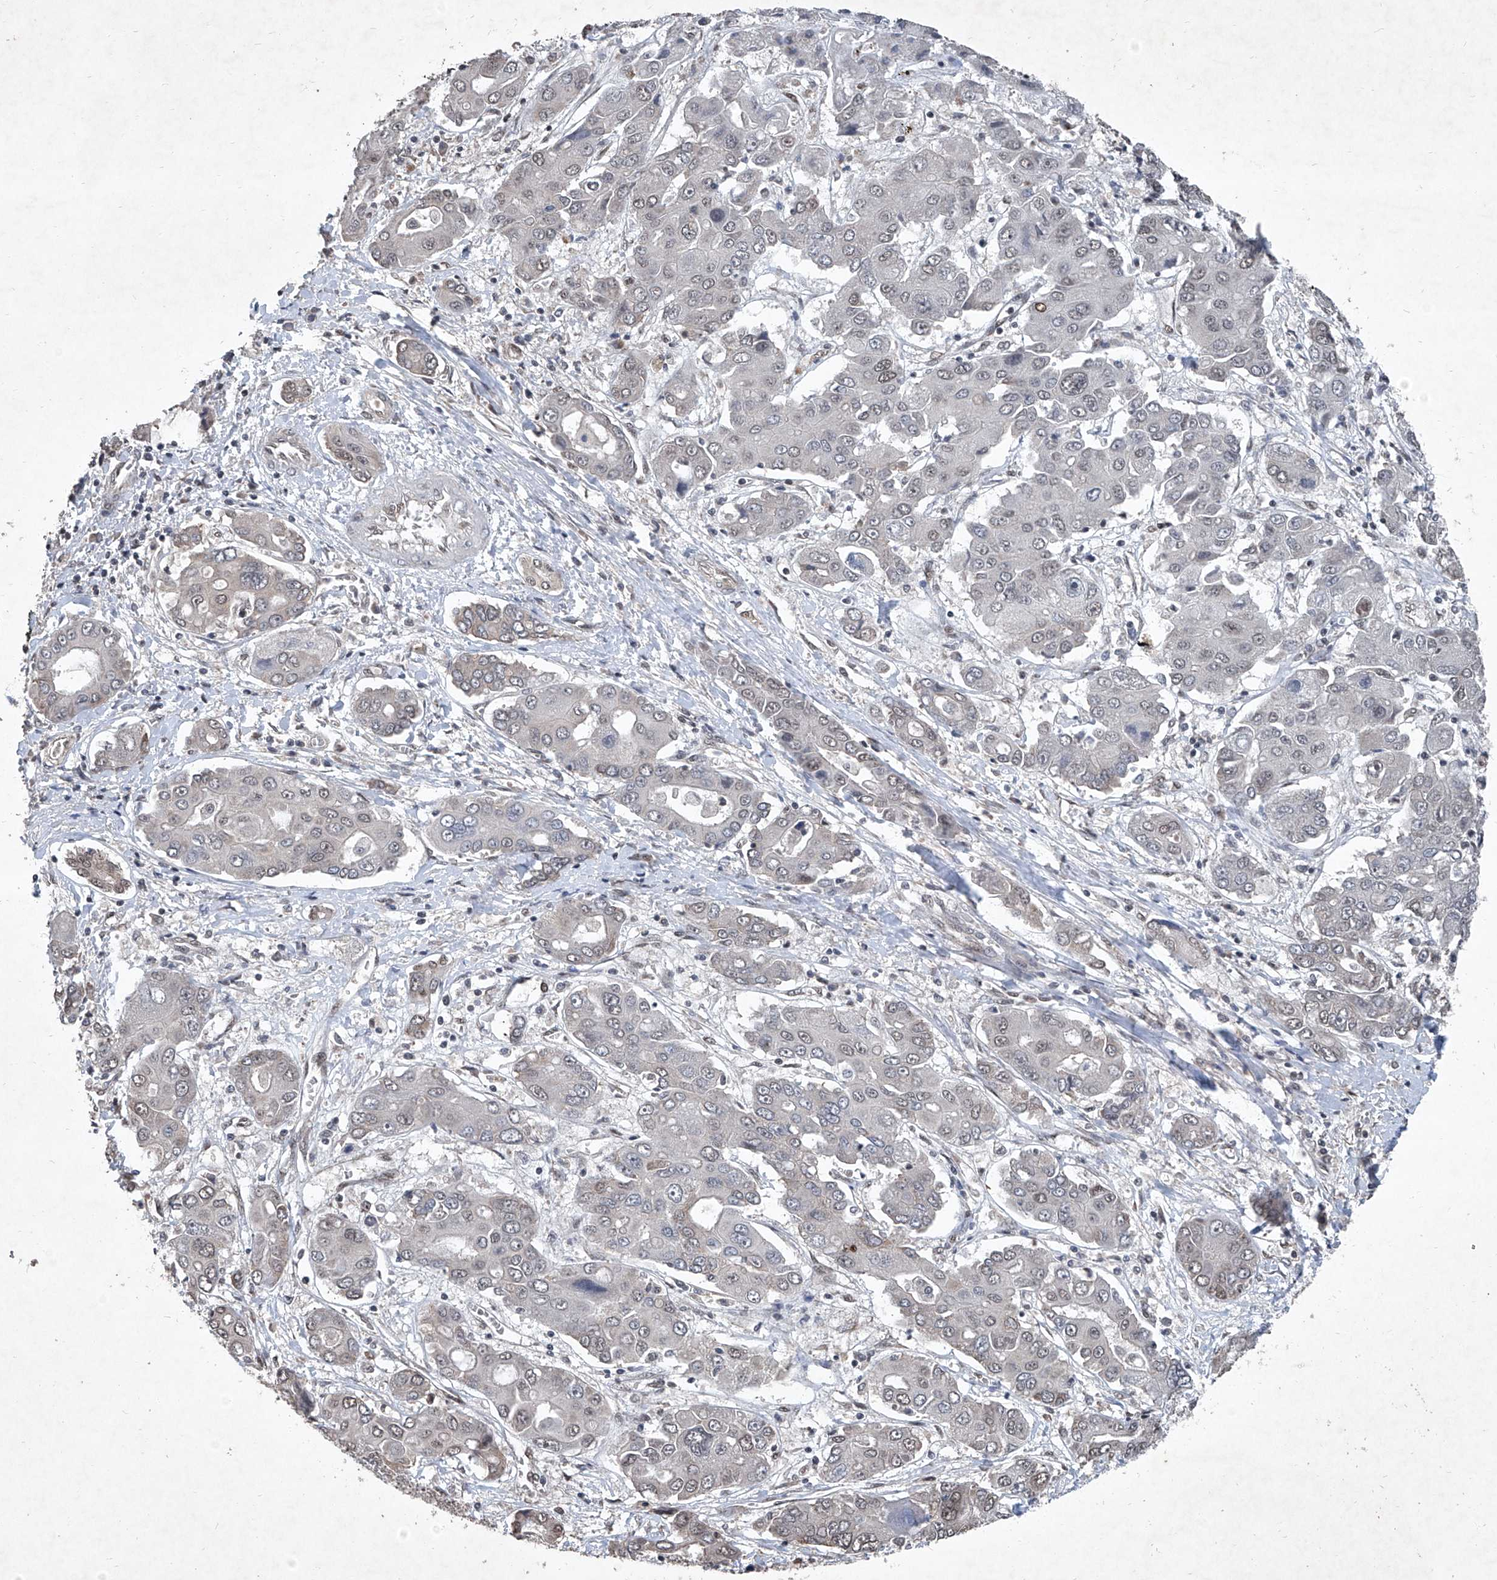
{"staining": {"intensity": "weak", "quantity": "<25%", "location": "nuclear"}, "tissue": "liver cancer", "cell_type": "Tumor cells", "image_type": "cancer", "snomed": [{"axis": "morphology", "description": "Cholangiocarcinoma"}, {"axis": "topography", "description": "Liver"}], "caption": "Immunohistochemistry (IHC) of human liver cancer exhibits no staining in tumor cells.", "gene": "DDX39B", "patient": {"sex": "male", "age": 67}}